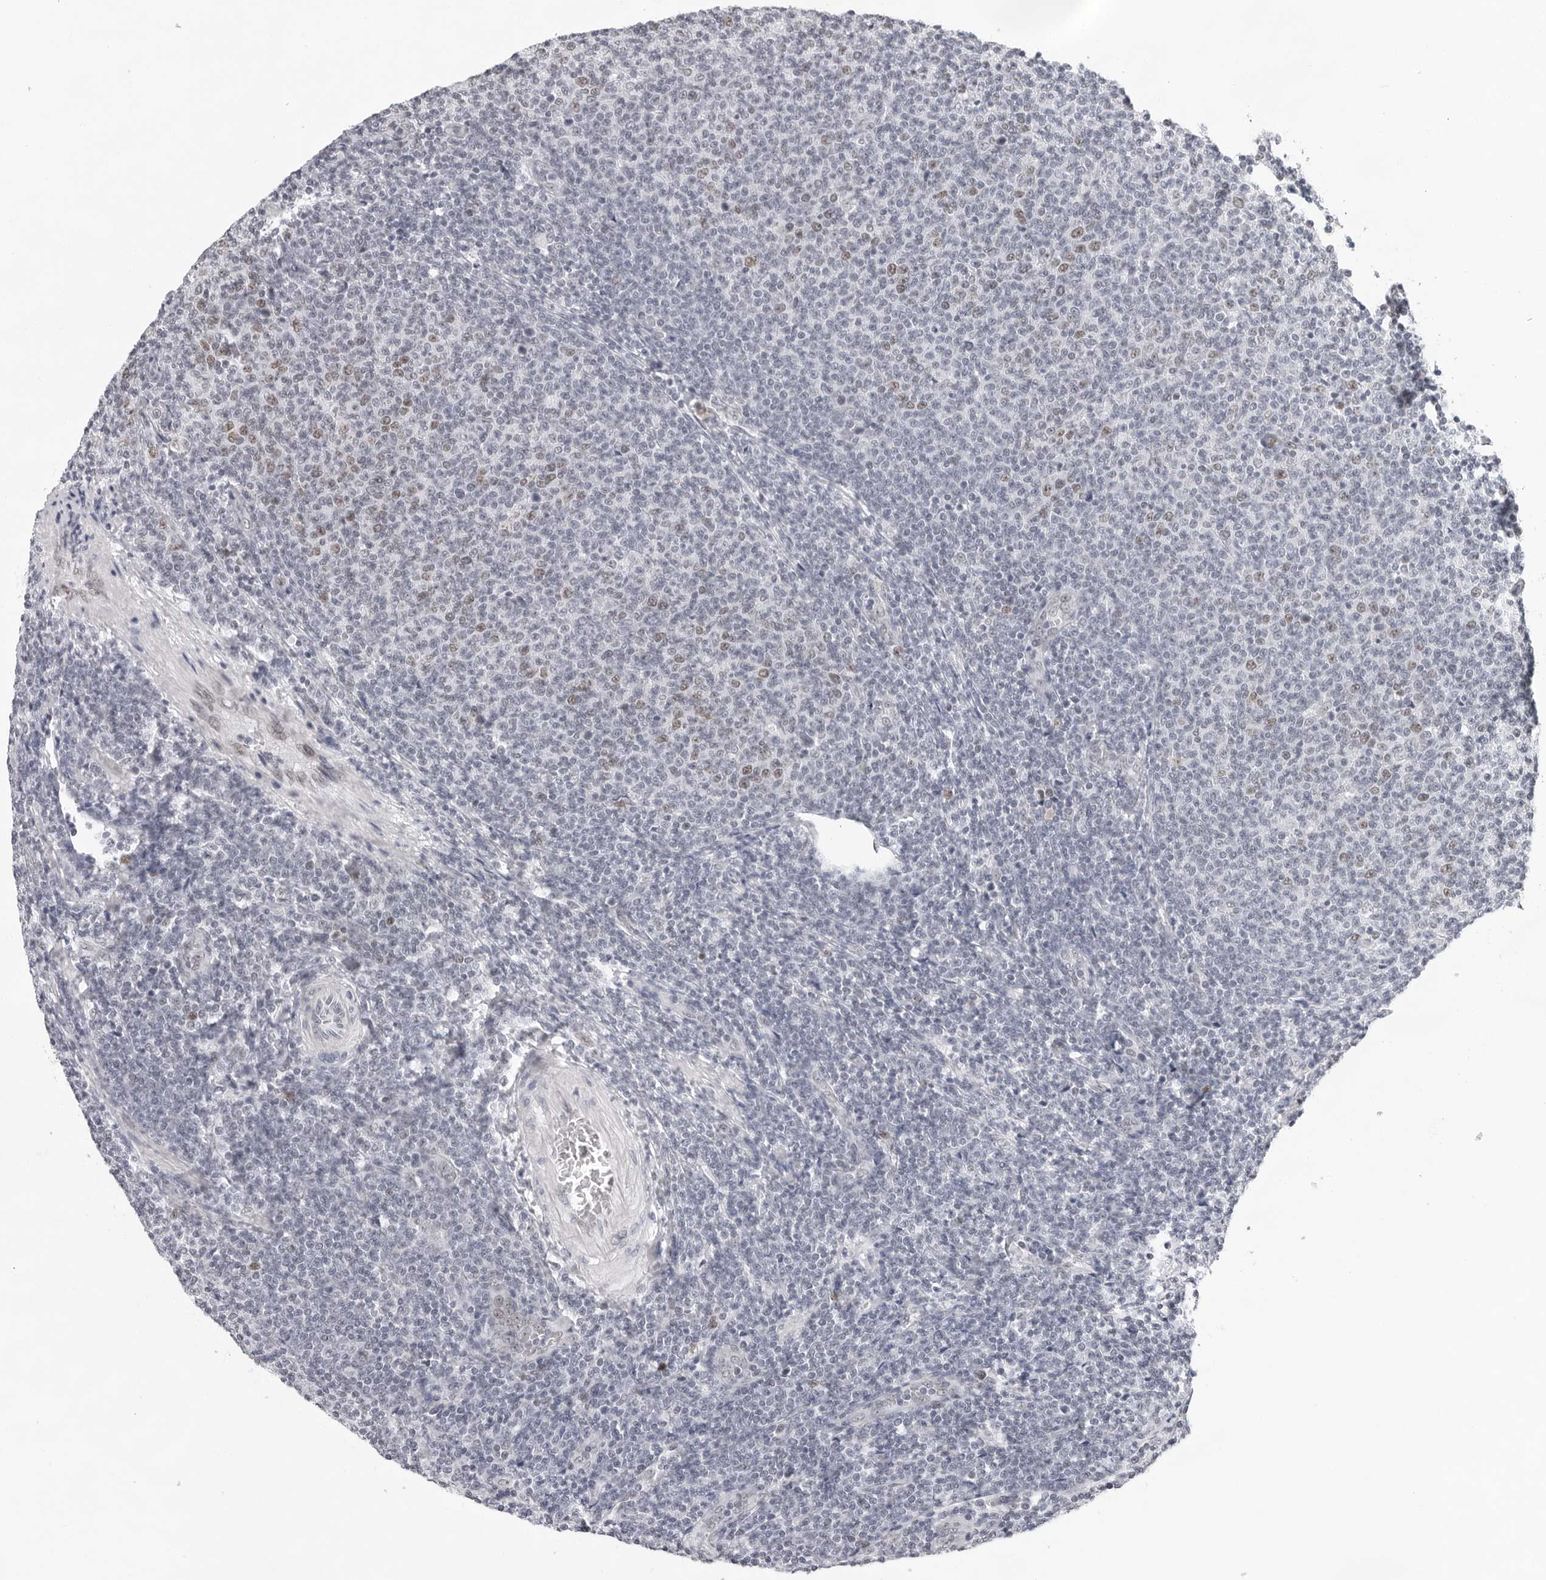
{"staining": {"intensity": "weak", "quantity": "25%-75%", "location": "nuclear"}, "tissue": "lymphoma", "cell_type": "Tumor cells", "image_type": "cancer", "snomed": [{"axis": "morphology", "description": "Malignant lymphoma, non-Hodgkin's type, Low grade"}, {"axis": "topography", "description": "Lymph node"}], "caption": "A histopathology image showing weak nuclear staining in approximately 25%-75% of tumor cells in lymphoma, as visualized by brown immunohistochemical staining.", "gene": "USP1", "patient": {"sex": "male", "age": 66}}